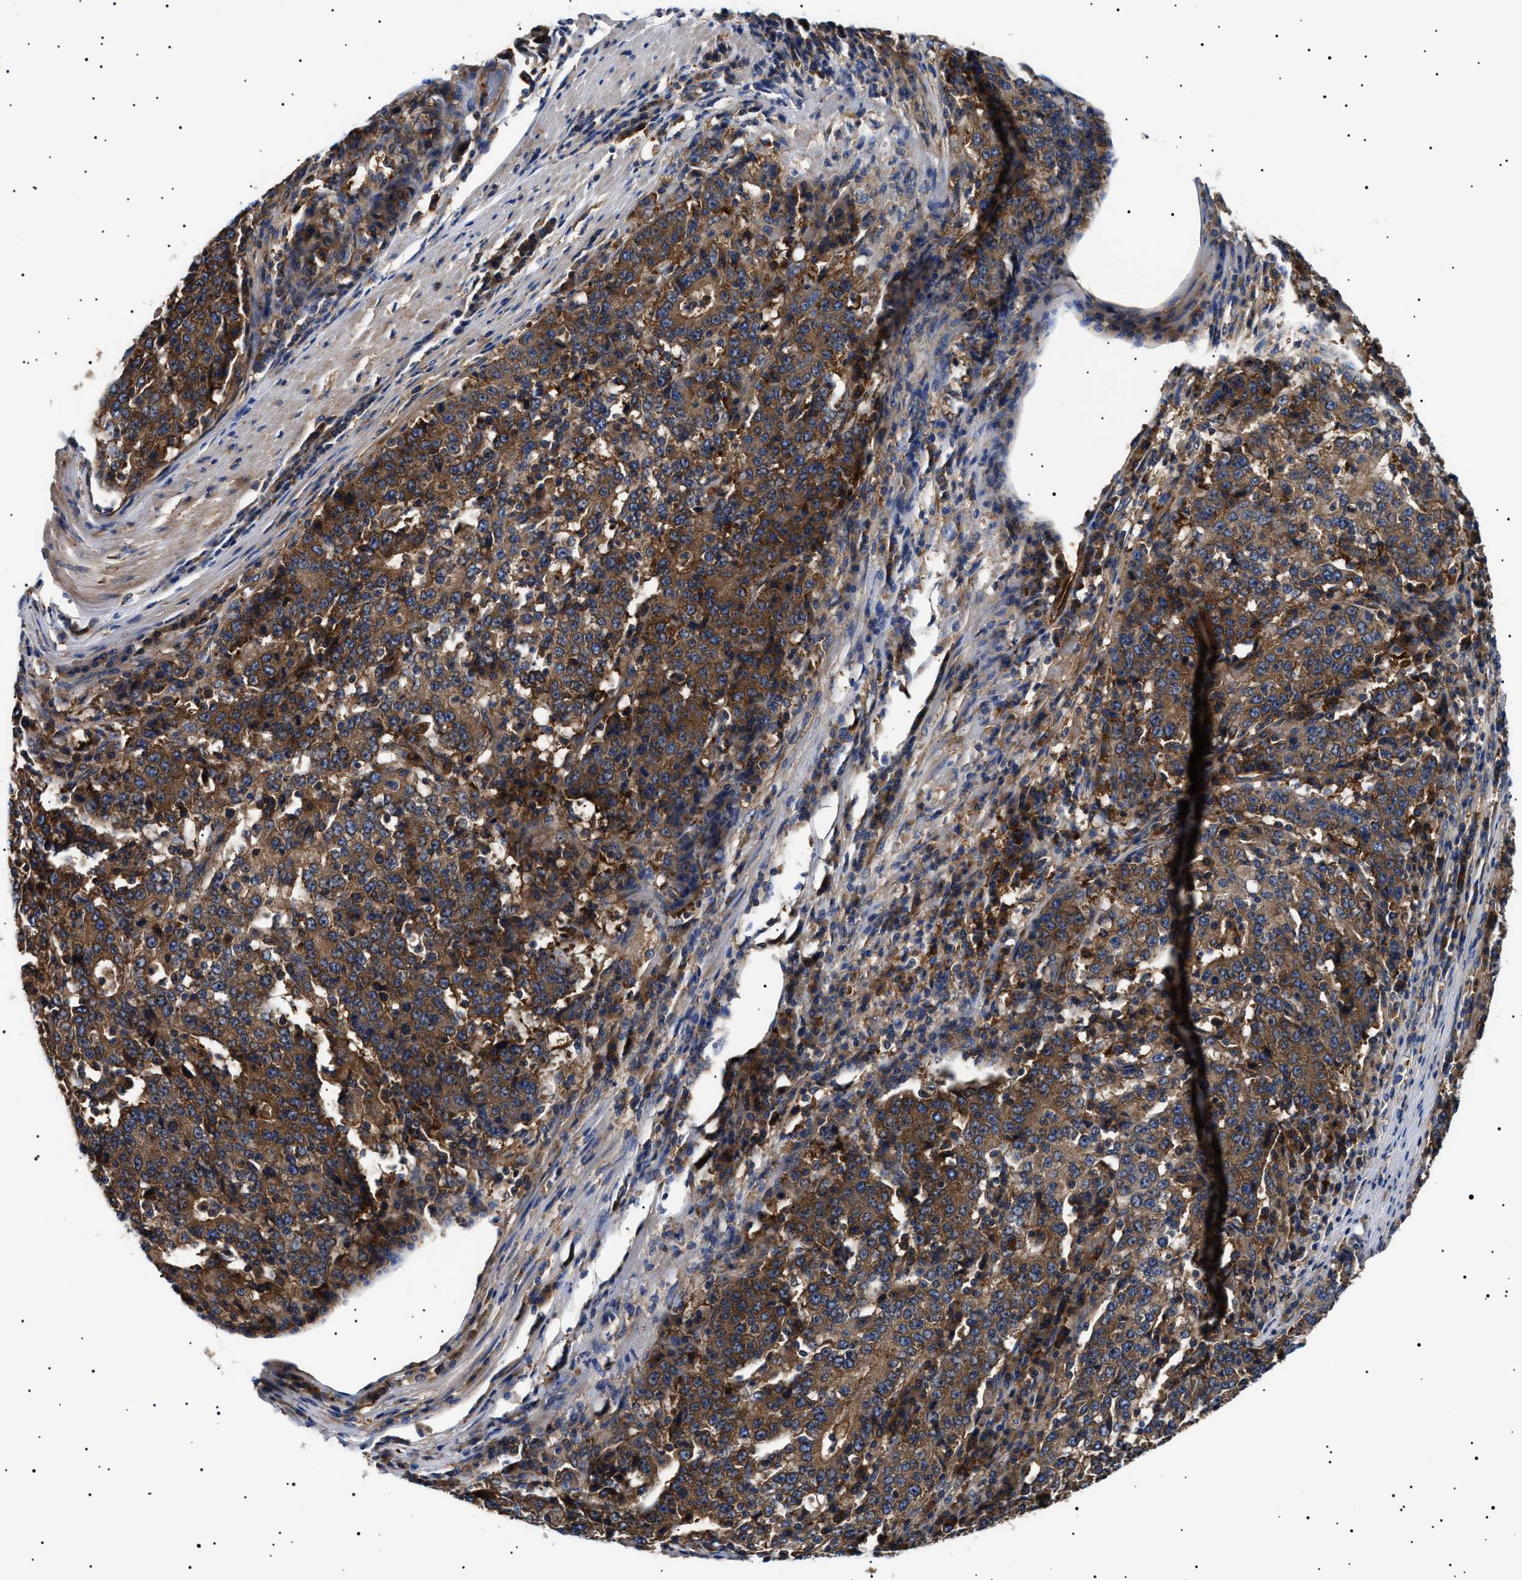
{"staining": {"intensity": "moderate", "quantity": ">75%", "location": "cytoplasmic/membranous"}, "tissue": "stomach cancer", "cell_type": "Tumor cells", "image_type": "cancer", "snomed": [{"axis": "morphology", "description": "Adenocarcinoma, NOS"}, {"axis": "topography", "description": "Stomach"}], "caption": "This image displays adenocarcinoma (stomach) stained with IHC to label a protein in brown. The cytoplasmic/membranous of tumor cells show moderate positivity for the protein. Nuclei are counter-stained blue.", "gene": "TPP2", "patient": {"sex": "male", "age": 59}}